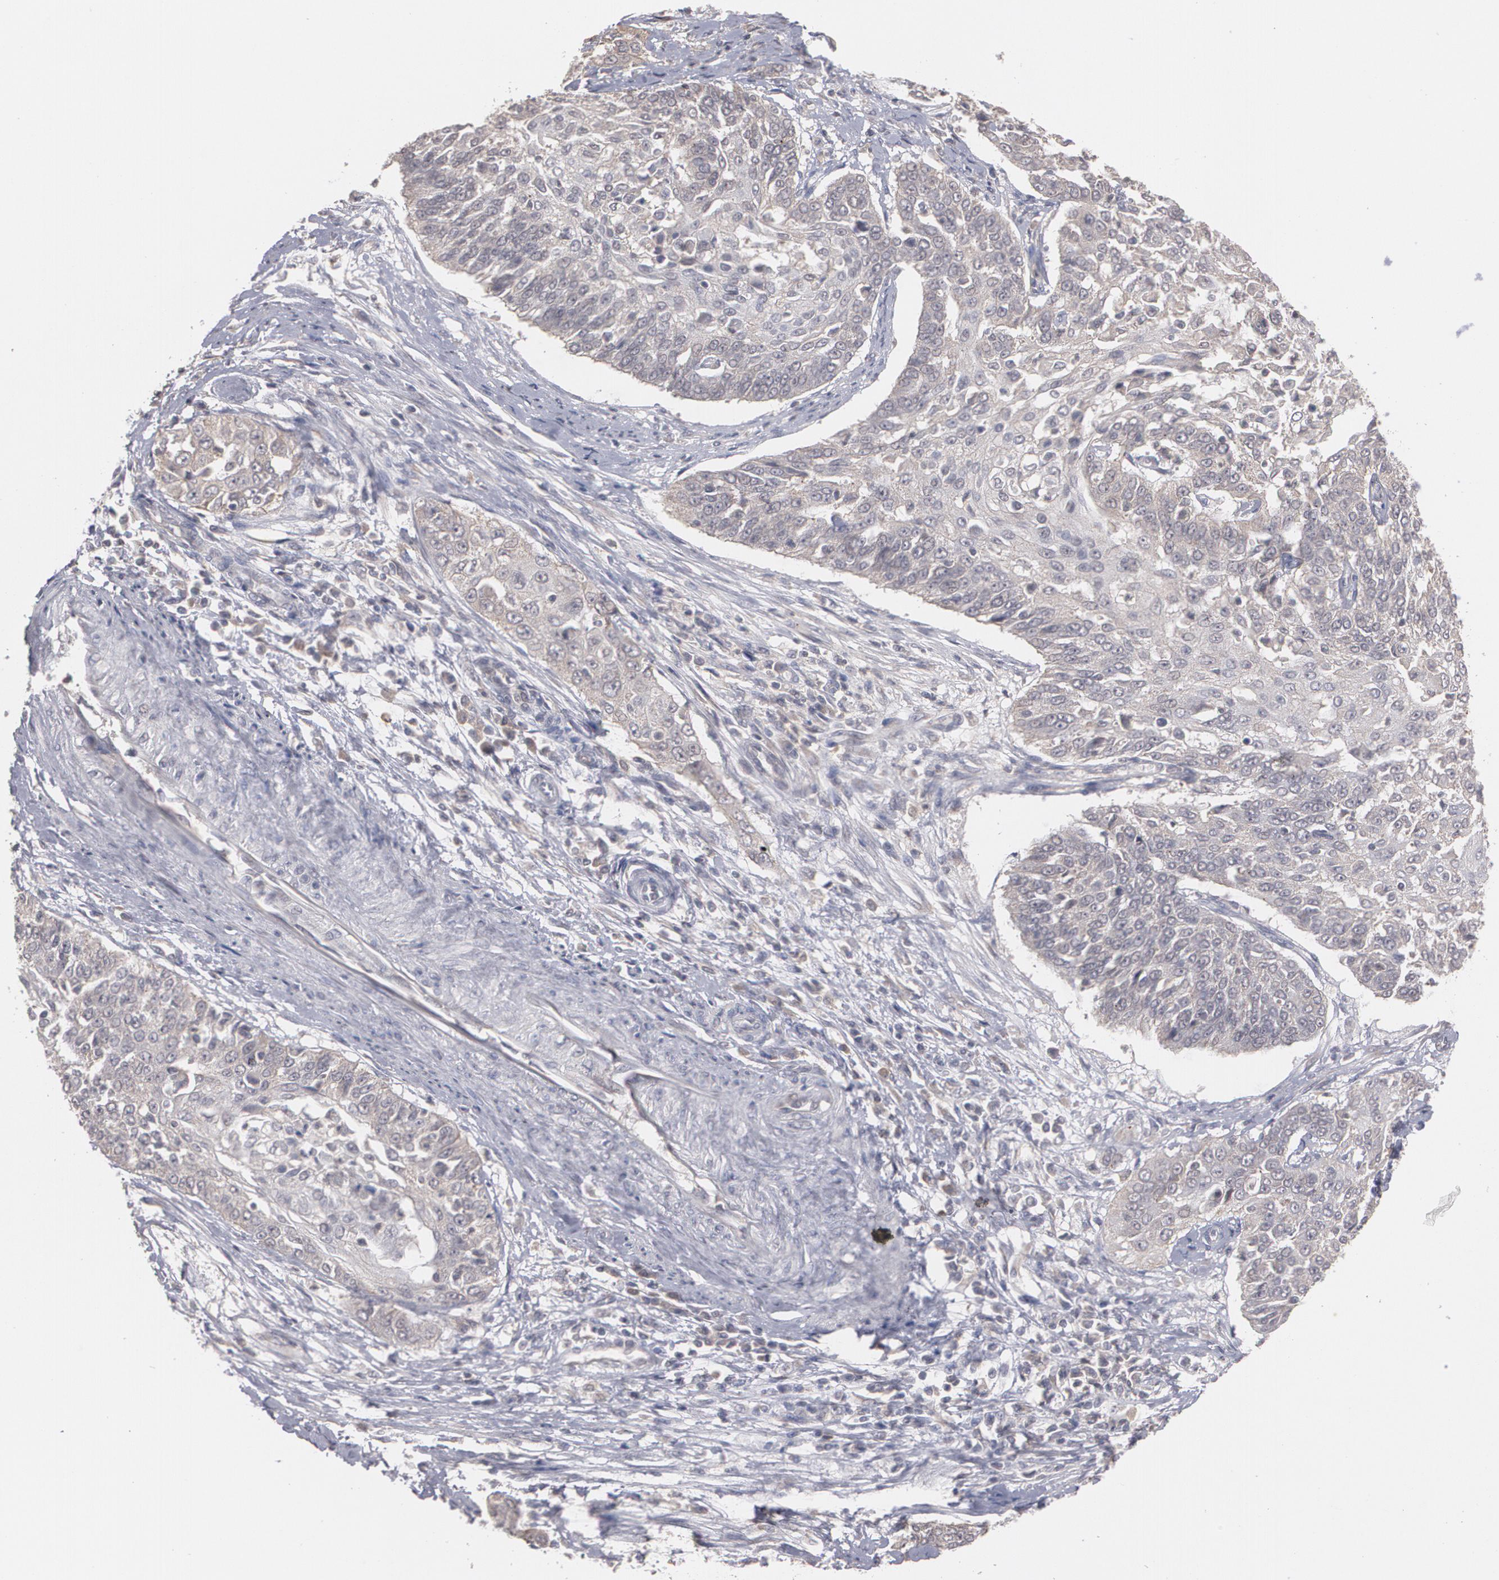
{"staining": {"intensity": "moderate", "quantity": ">75%", "location": "cytoplasmic/membranous"}, "tissue": "cervical cancer", "cell_type": "Tumor cells", "image_type": "cancer", "snomed": [{"axis": "morphology", "description": "Squamous cell carcinoma, NOS"}, {"axis": "topography", "description": "Cervix"}], "caption": "Immunohistochemical staining of cervical cancer shows moderate cytoplasmic/membranous protein staining in approximately >75% of tumor cells.", "gene": "ARF6", "patient": {"sex": "female", "age": 64}}